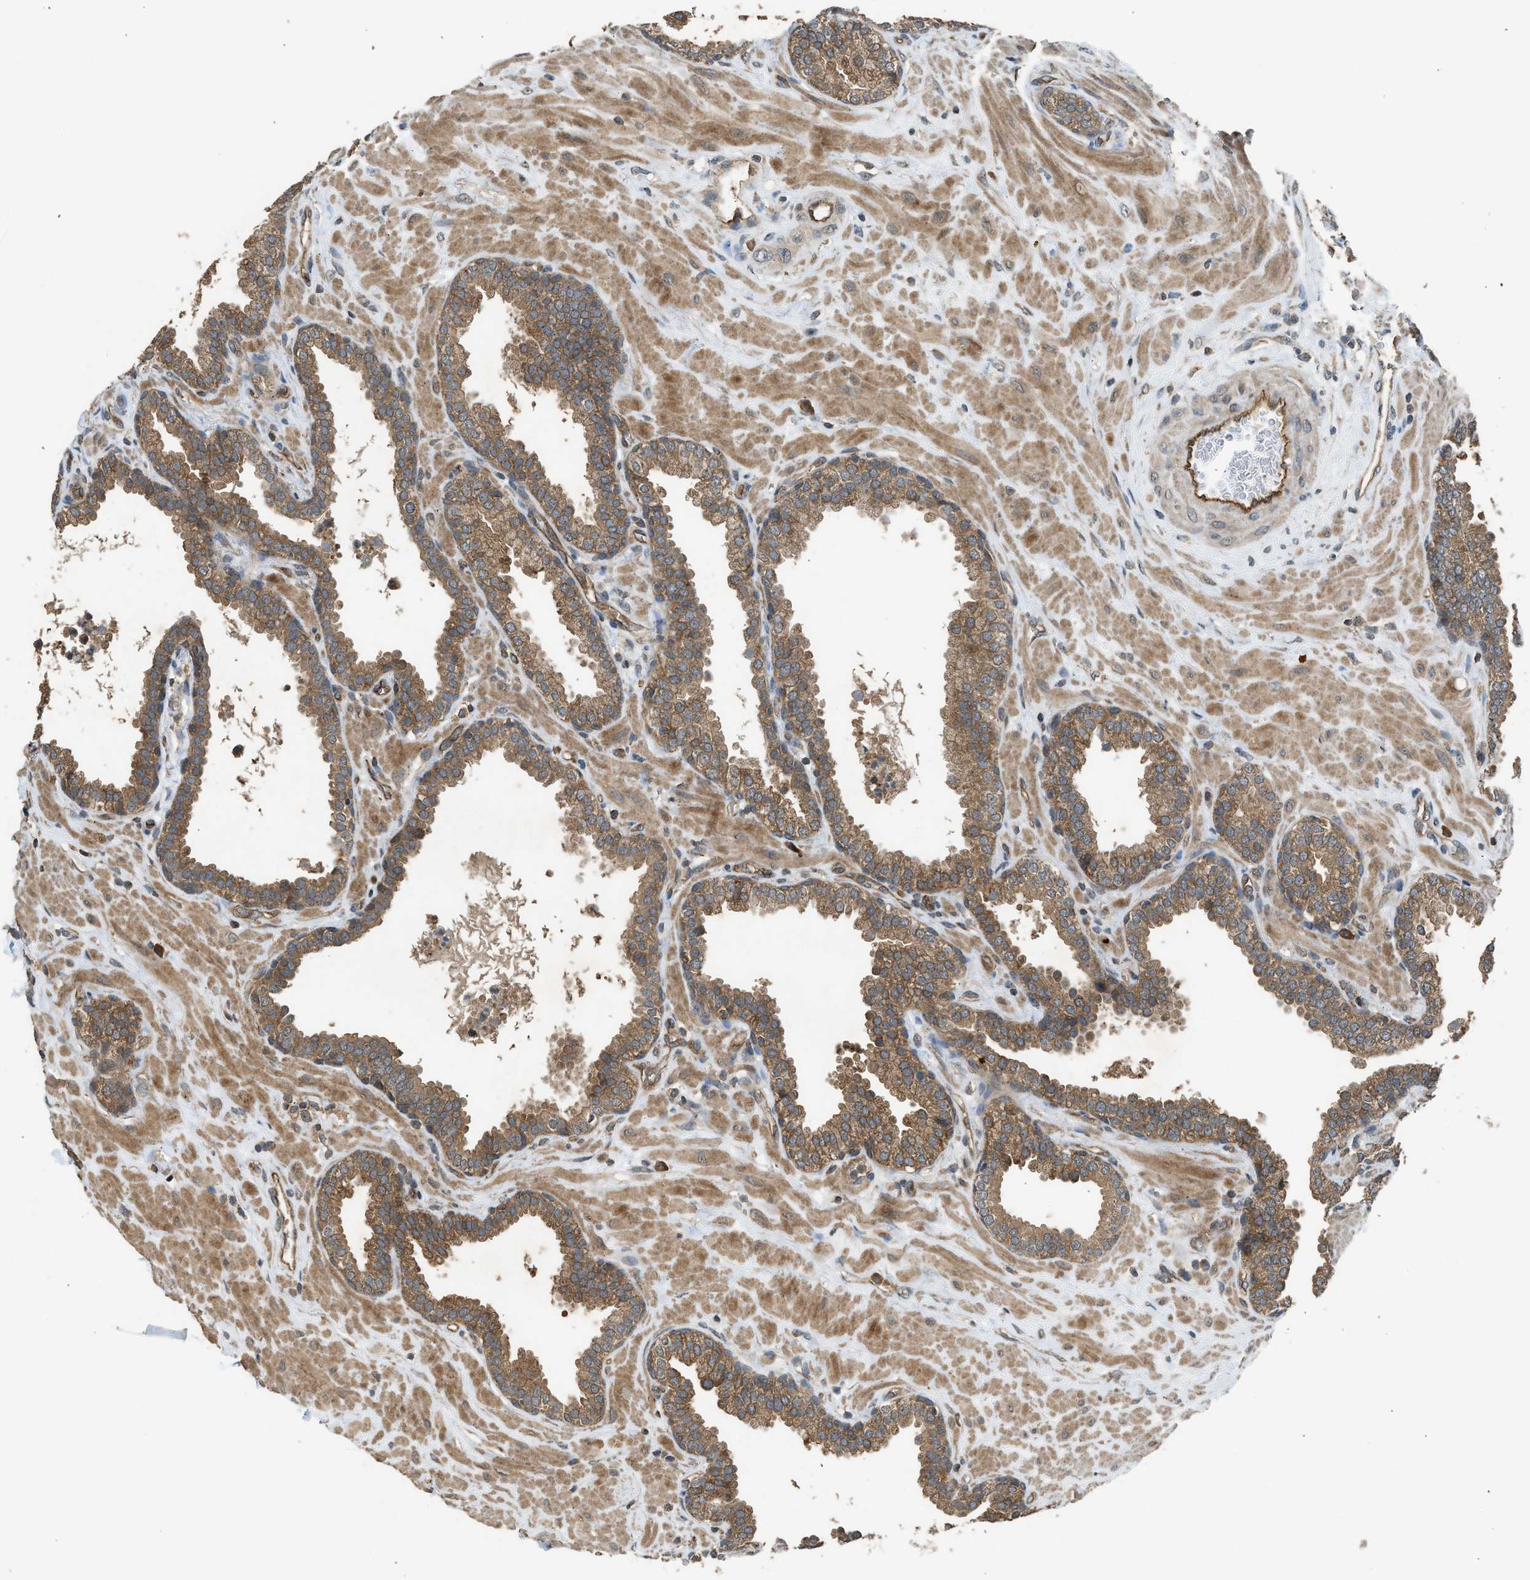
{"staining": {"intensity": "moderate", "quantity": ">75%", "location": "cytoplasmic/membranous"}, "tissue": "prostate", "cell_type": "Glandular cells", "image_type": "normal", "snomed": [{"axis": "morphology", "description": "Normal tissue, NOS"}, {"axis": "topography", "description": "Prostate"}], "caption": "Protein staining of unremarkable prostate exhibits moderate cytoplasmic/membranous positivity in about >75% of glandular cells. The staining was performed using DAB (3,3'-diaminobenzidine) to visualize the protein expression in brown, while the nuclei were stained in blue with hematoxylin (Magnification: 20x).", "gene": "HIP1R", "patient": {"sex": "male", "age": 51}}